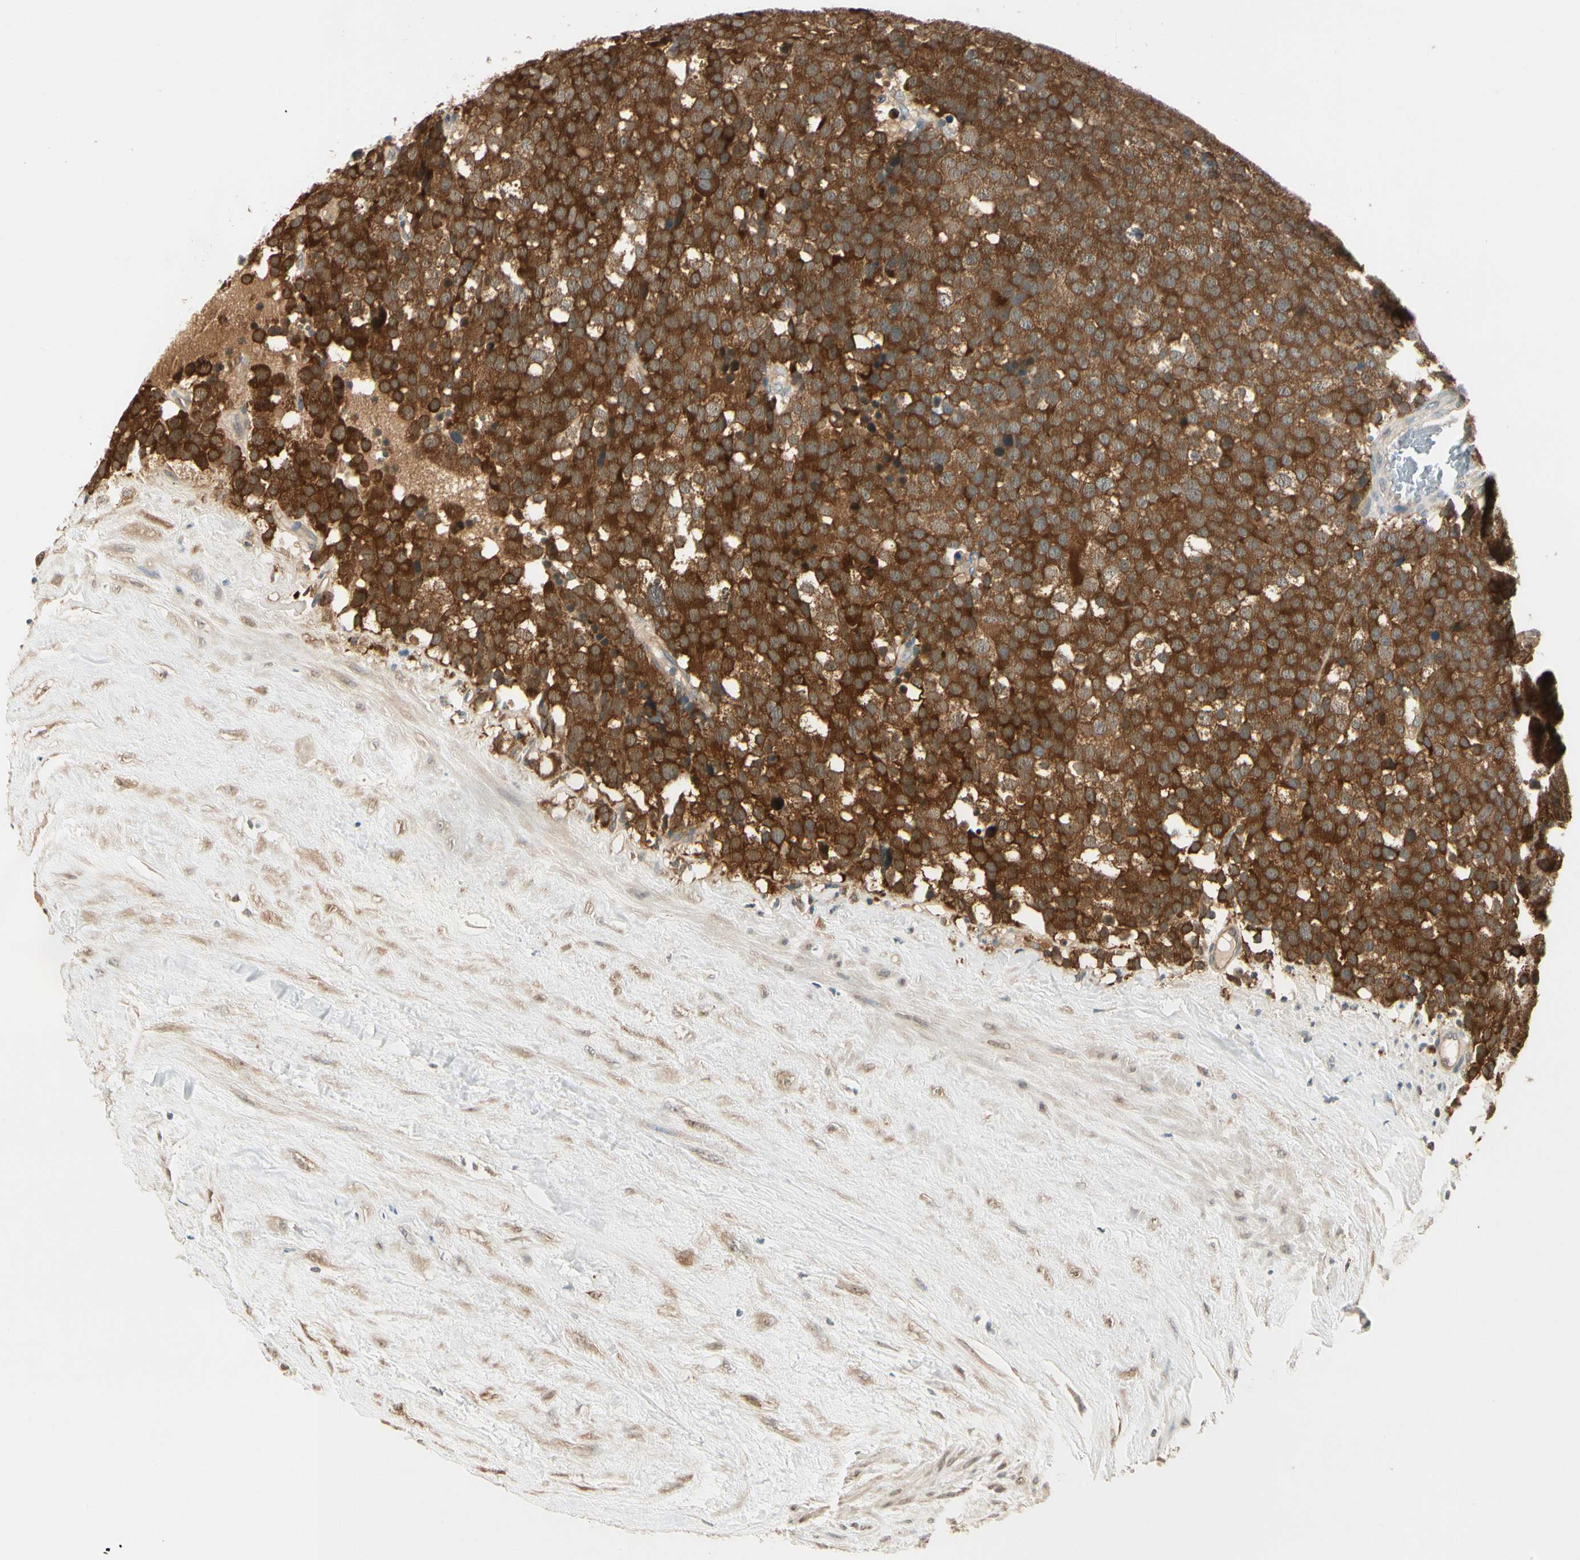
{"staining": {"intensity": "strong", "quantity": "25%-75%", "location": "cytoplasmic/membranous"}, "tissue": "testis cancer", "cell_type": "Tumor cells", "image_type": "cancer", "snomed": [{"axis": "morphology", "description": "Seminoma, NOS"}, {"axis": "topography", "description": "Testis"}], "caption": "Protein staining of testis seminoma tissue displays strong cytoplasmic/membranous staining in about 25%-75% of tumor cells.", "gene": "IPO5", "patient": {"sex": "male", "age": 71}}